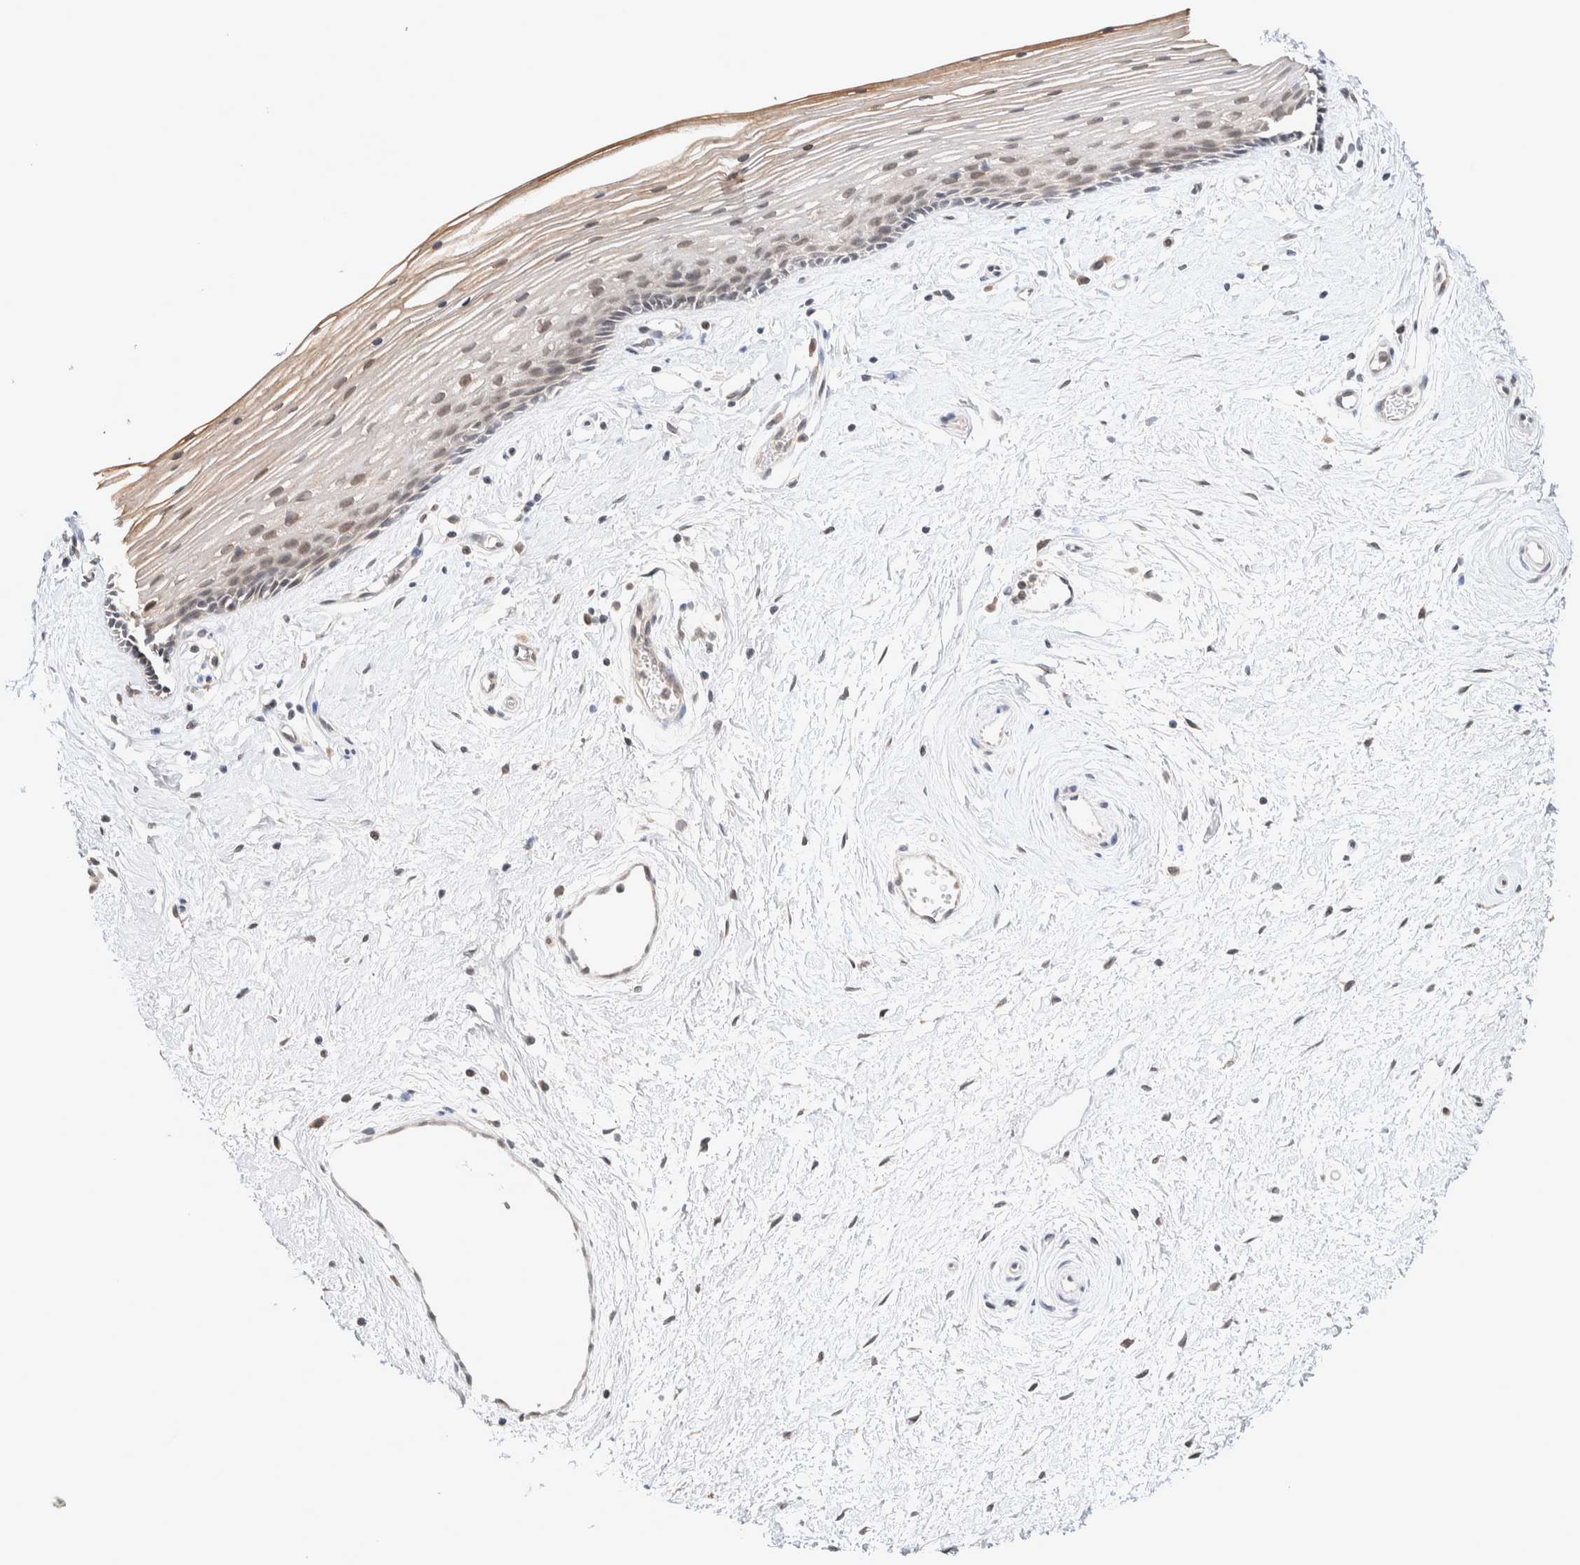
{"staining": {"intensity": "weak", "quantity": "25%-75%", "location": "cytoplasmic/membranous,nuclear"}, "tissue": "vagina", "cell_type": "Squamous epithelial cells", "image_type": "normal", "snomed": [{"axis": "morphology", "description": "Normal tissue, NOS"}, {"axis": "topography", "description": "Vagina"}], "caption": "This is an image of IHC staining of benign vagina, which shows weak staining in the cytoplasmic/membranous,nuclear of squamous epithelial cells.", "gene": "CRAT", "patient": {"sex": "female", "age": 46}}